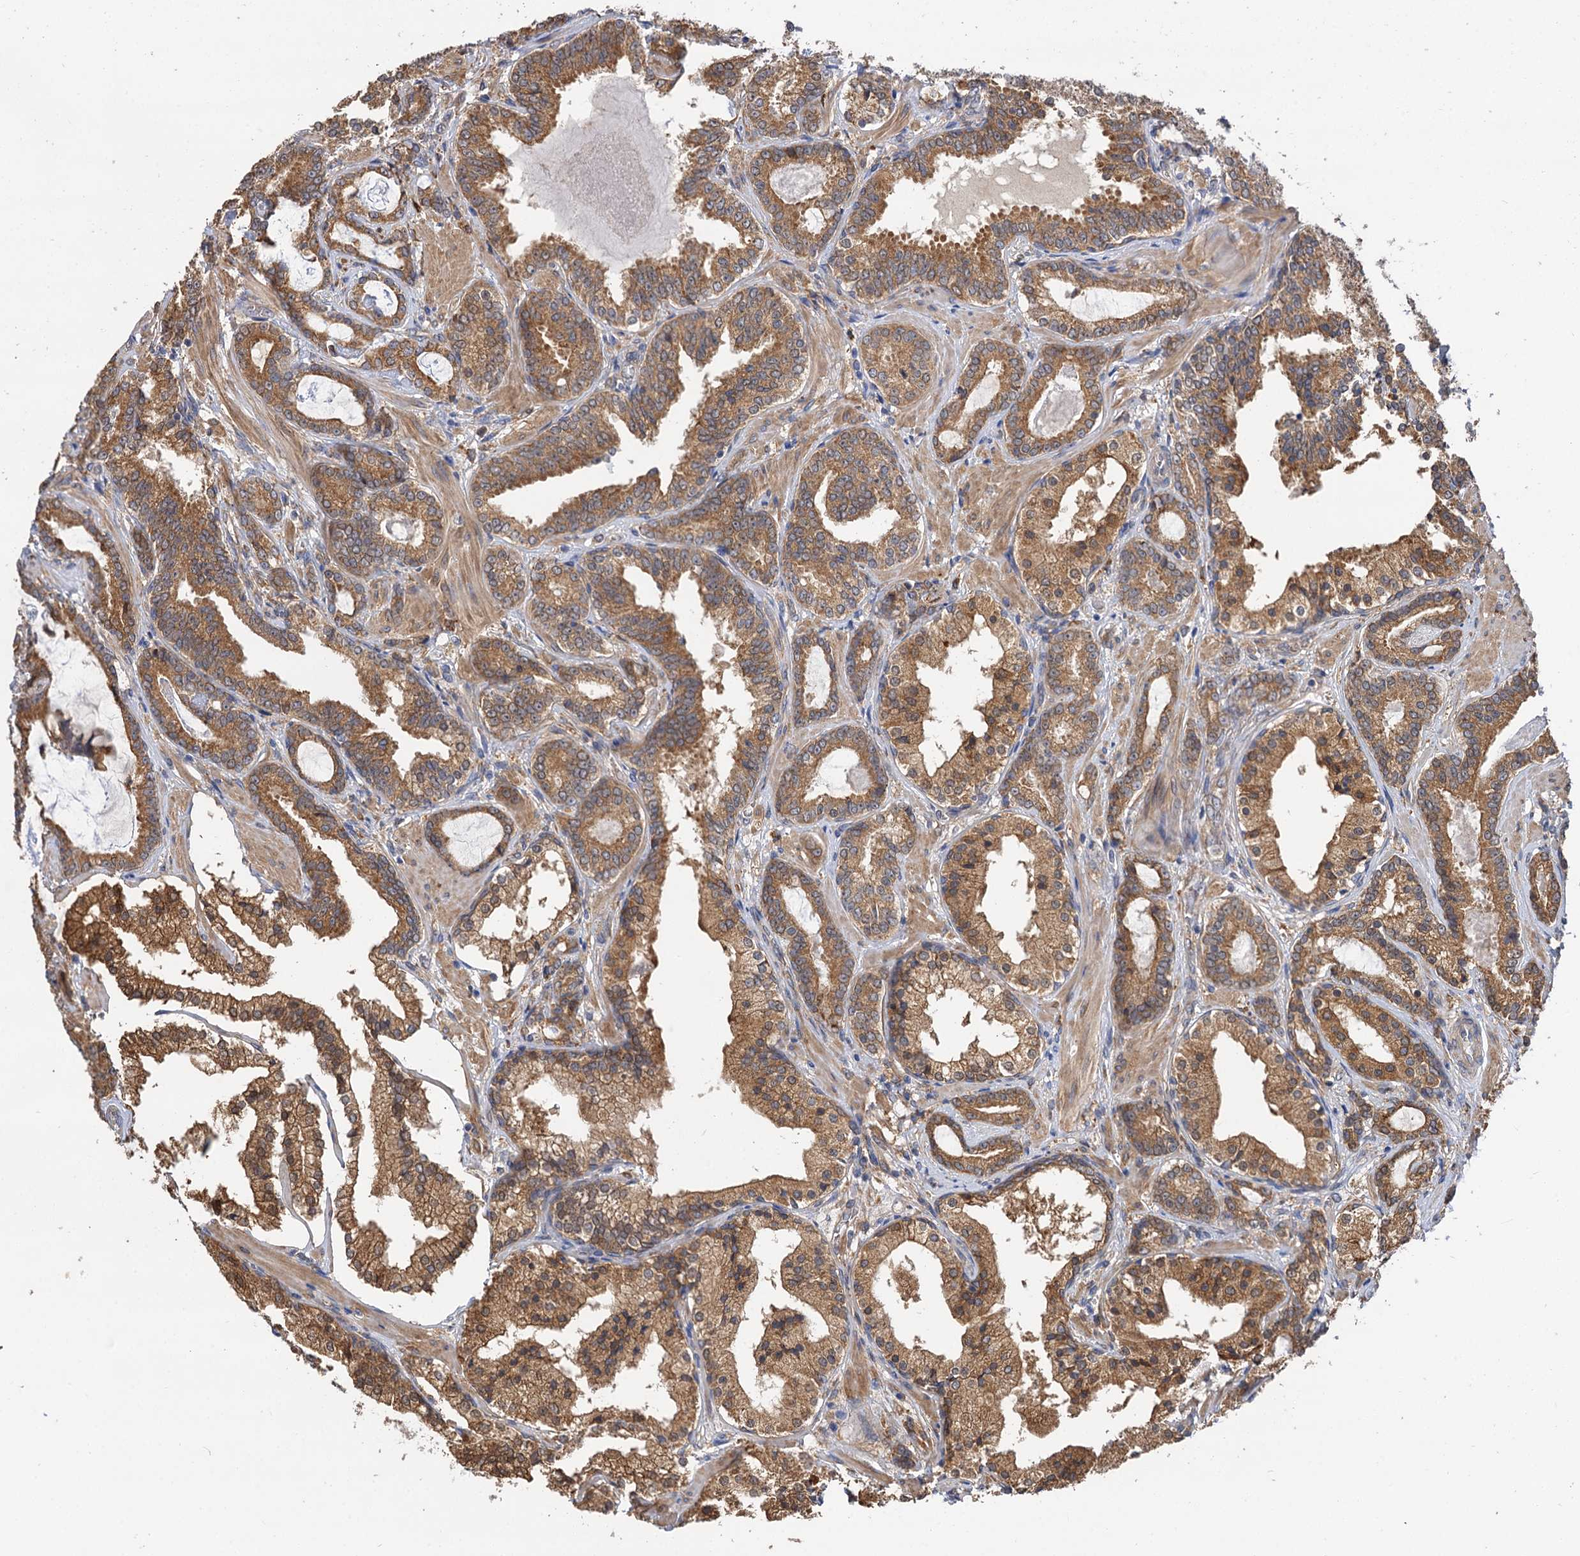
{"staining": {"intensity": "moderate", "quantity": ">75%", "location": "cytoplasmic/membranous"}, "tissue": "prostate cancer", "cell_type": "Tumor cells", "image_type": "cancer", "snomed": [{"axis": "morphology", "description": "Adenocarcinoma, High grade"}, {"axis": "topography", "description": "Prostate"}], "caption": "A brown stain labels moderate cytoplasmic/membranous expression of a protein in human high-grade adenocarcinoma (prostate) tumor cells.", "gene": "PPIP5K2", "patient": {"sex": "male", "age": 58}}